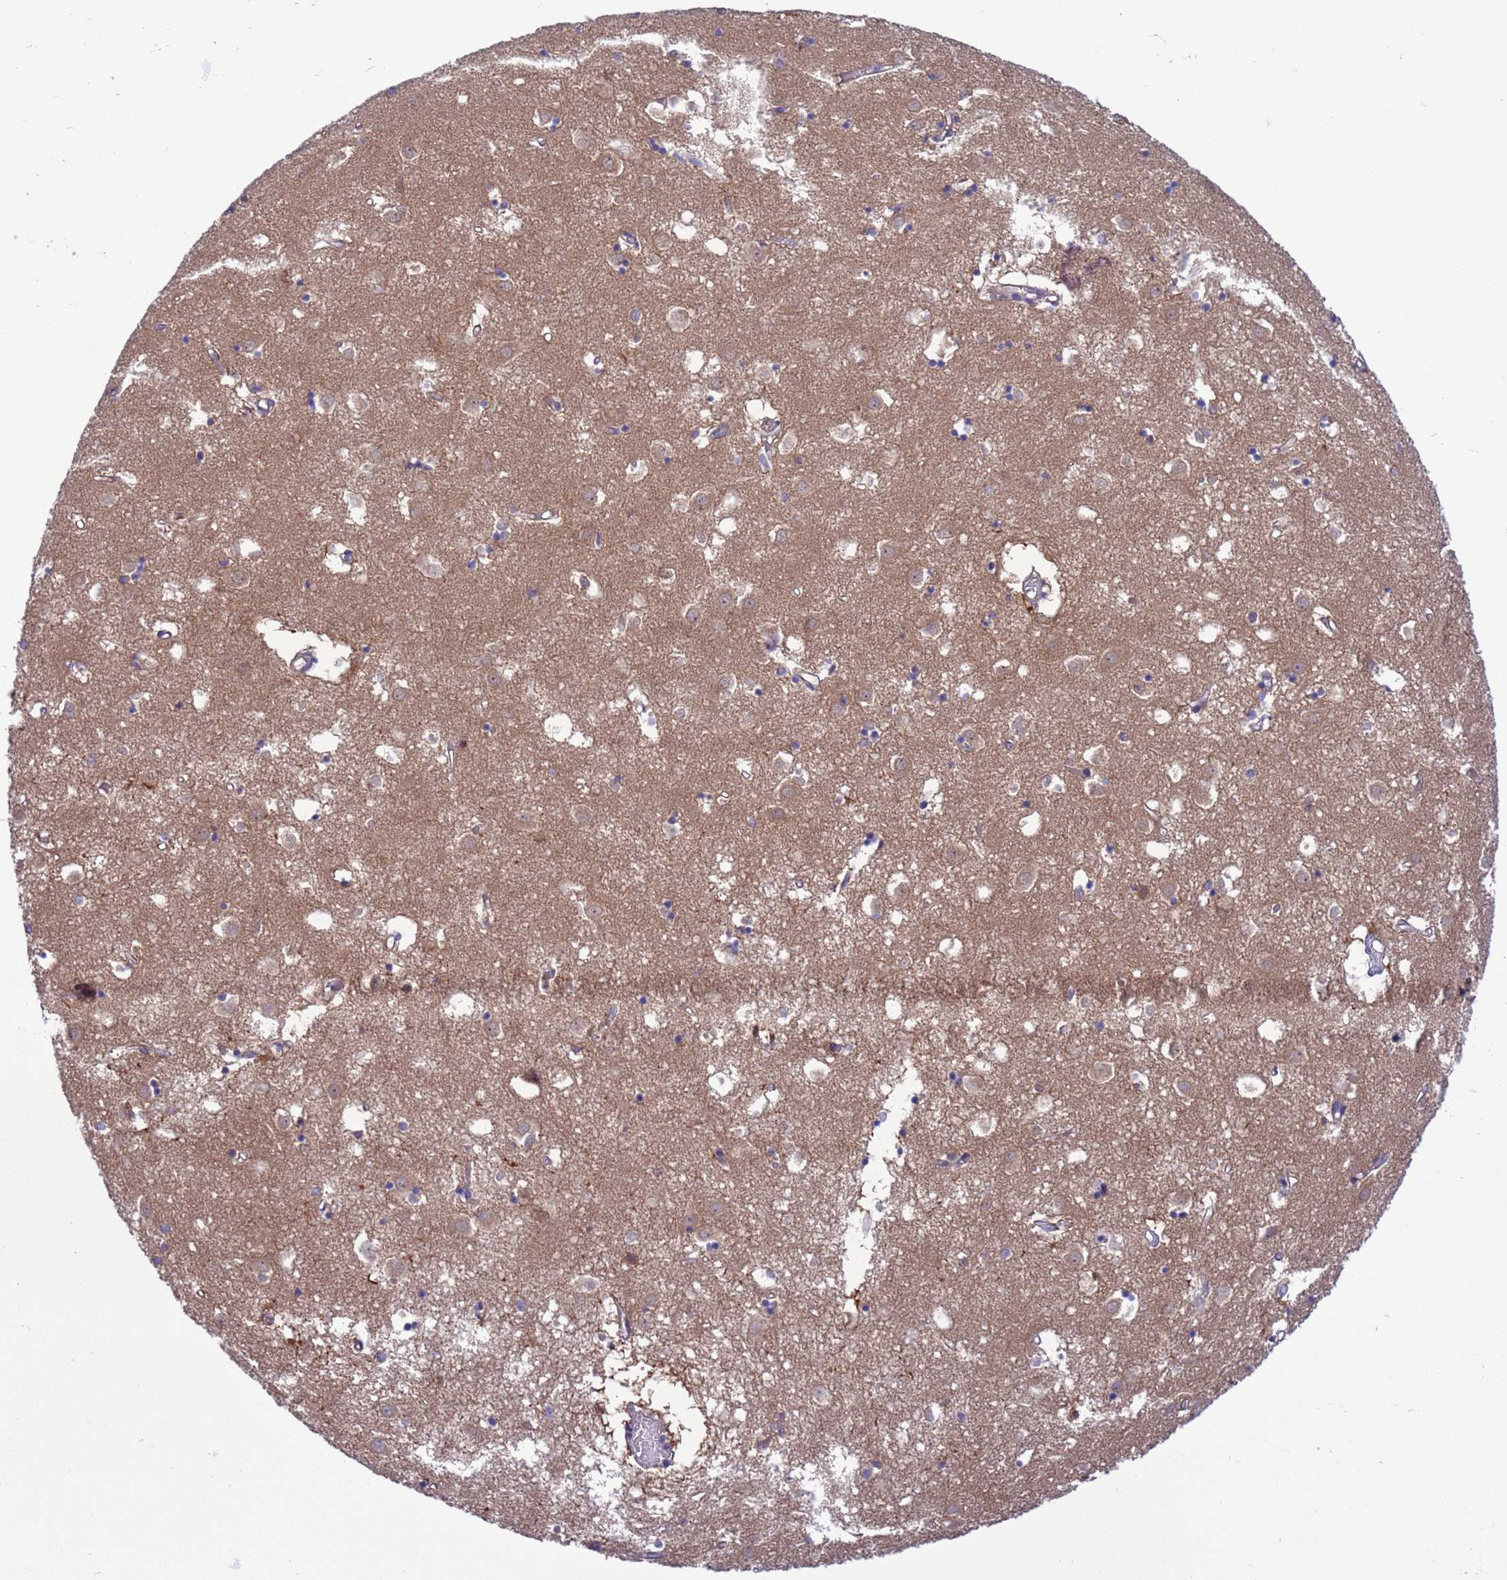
{"staining": {"intensity": "weak", "quantity": "<25%", "location": "cytoplasmic/membranous"}, "tissue": "caudate", "cell_type": "Glial cells", "image_type": "normal", "snomed": [{"axis": "morphology", "description": "Normal tissue, NOS"}, {"axis": "topography", "description": "Lateral ventricle wall"}], "caption": "IHC of normal caudate reveals no positivity in glial cells.", "gene": "ZNF461", "patient": {"sex": "male", "age": 70}}